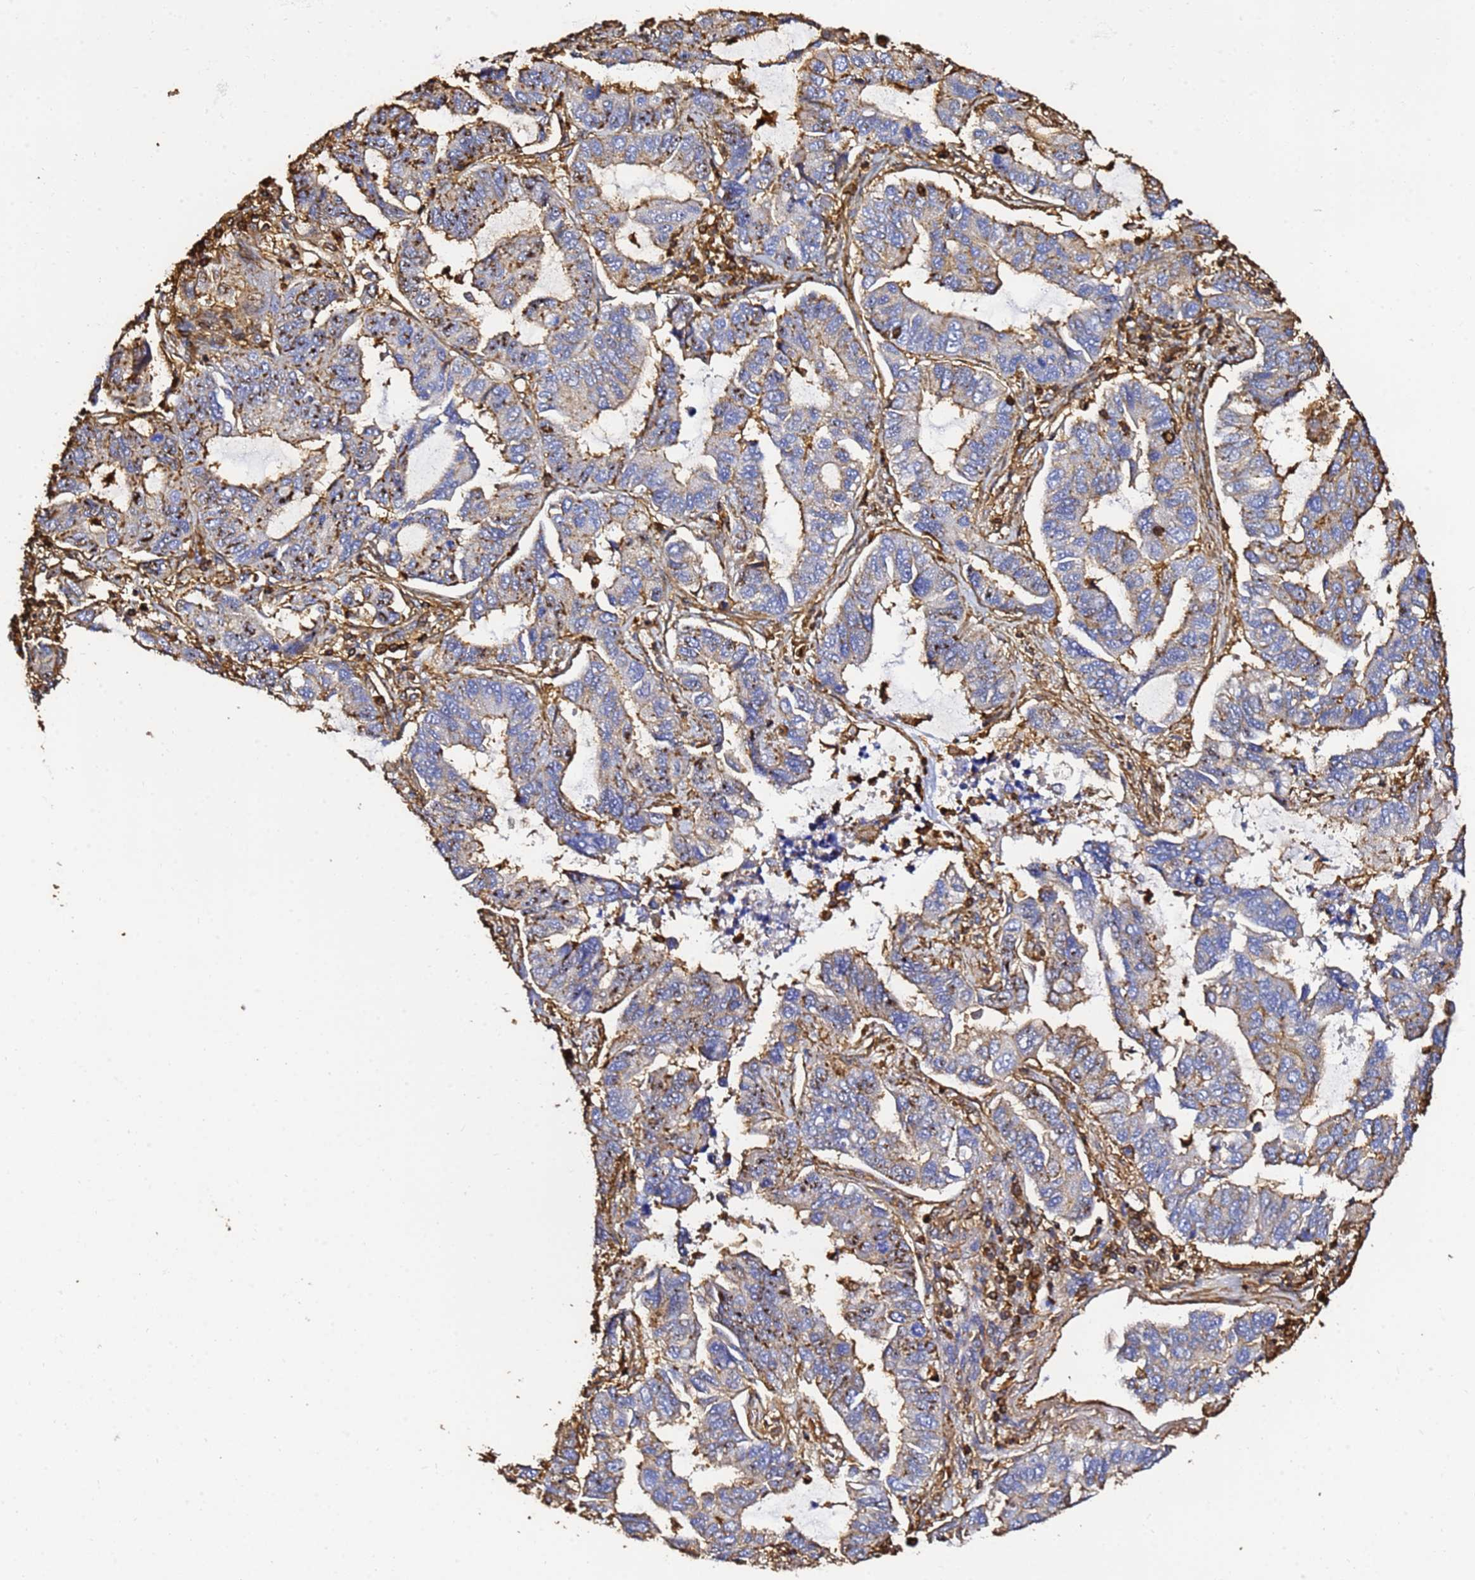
{"staining": {"intensity": "moderate", "quantity": "<25%", "location": "cytoplasmic/membranous"}, "tissue": "lung cancer", "cell_type": "Tumor cells", "image_type": "cancer", "snomed": [{"axis": "morphology", "description": "Adenocarcinoma, NOS"}, {"axis": "topography", "description": "Lung"}], "caption": "IHC histopathology image of neoplastic tissue: lung adenocarcinoma stained using immunohistochemistry shows low levels of moderate protein expression localized specifically in the cytoplasmic/membranous of tumor cells, appearing as a cytoplasmic/membranous brown color.", "gene": "ACTB", "patient": {"sex": "male", "age": 64}}